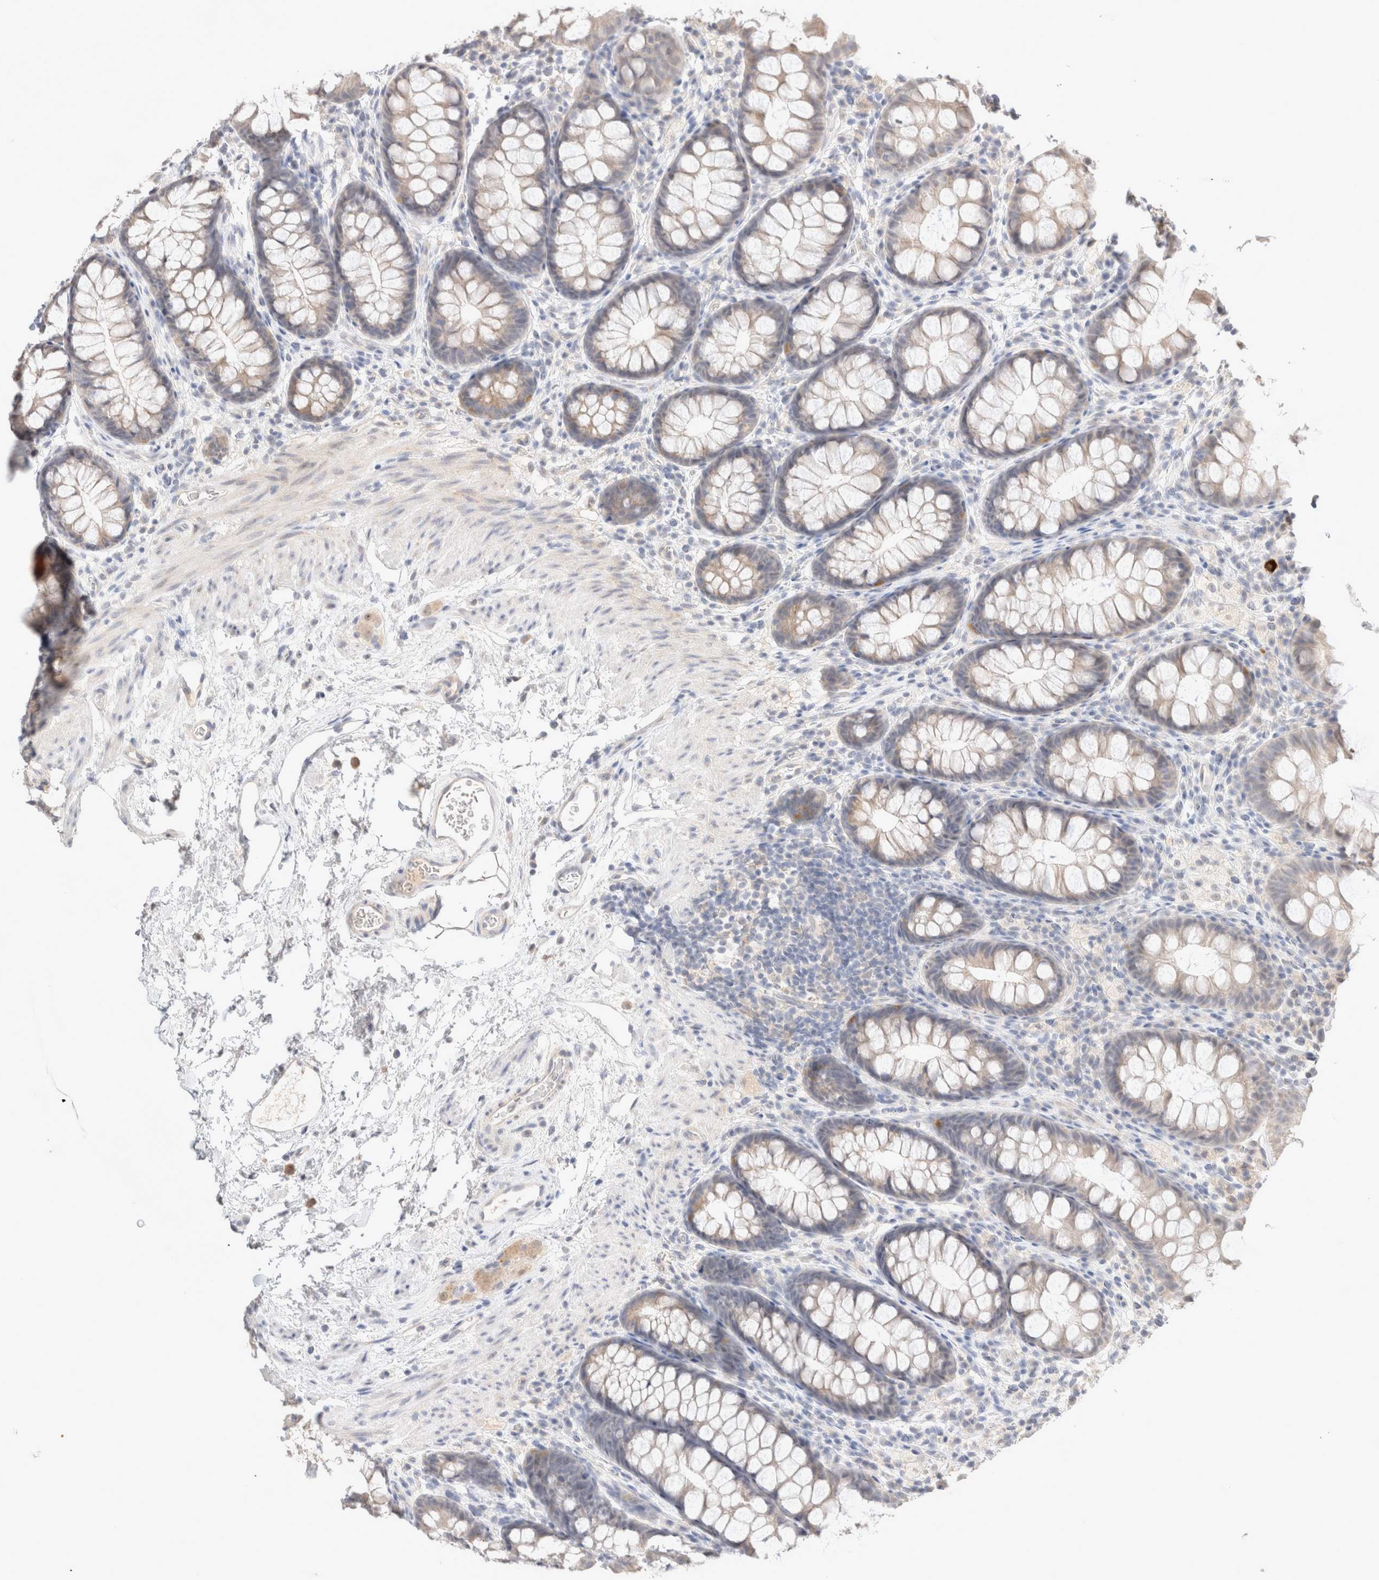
{"staining": {"intensity": "negative", "quantity": "none", "location": "none"}, "tissue": "colon", "cell_type": "Endothelial cells", "image_type": "normal", "snomed": [{"axis": "morphology", "description": "Normal tissue, NOS"}, {"axis": "topography", "description": "Colon"}], "caption": "This is a photomicrograph of immunohistochemistry (IHC) staining of benign colon, which shows no staining in endothelial cells. Nuclei are stained in blue.", "gene": "SPATA20", "patient": {"sex": "female", "age": 62}}